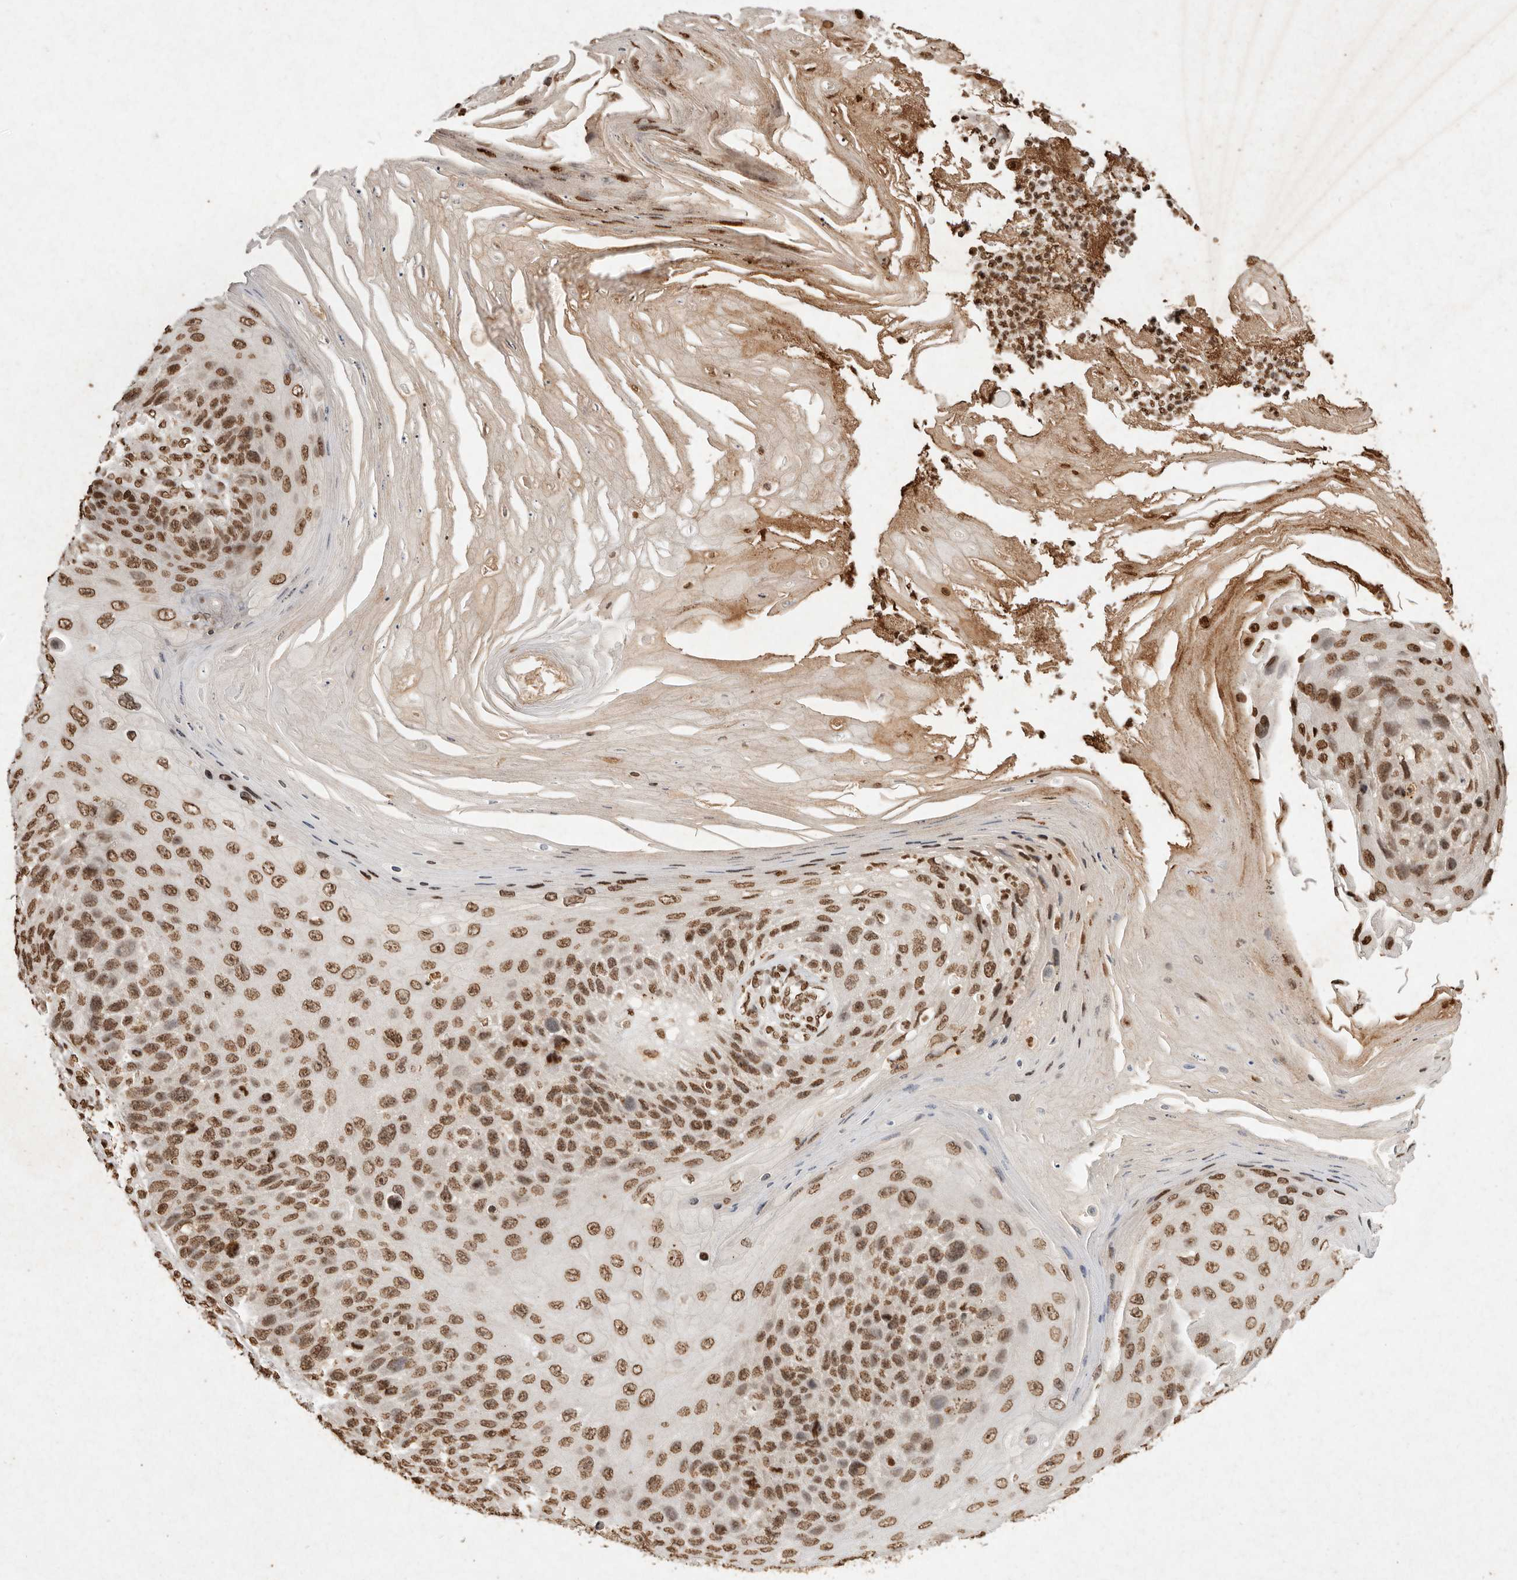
{"staining": {"intensity": "moderate", "quantity": ">75%", "location": "nuclear"}, "tissue": "skin cancer", "cell_type": "Tumor cells", "image_type": "cancer", "snomed": [{"axis": "morphology", "description": "Squamous cell carcinoma, NOS"}, {"axis": "topography", "description": "Skin"}], "caption": "The micrograph shows staining of squamous cell carcinoma (skin), revealing moderate nuclear protein expression (brown color) within tumor cells. Immunohistochemistry (ihc) stains the protein of interest in brown and the nuclei are stained blue.", "gene": "NKX3-2", "patient": {"sex": "female", "age": 88}}